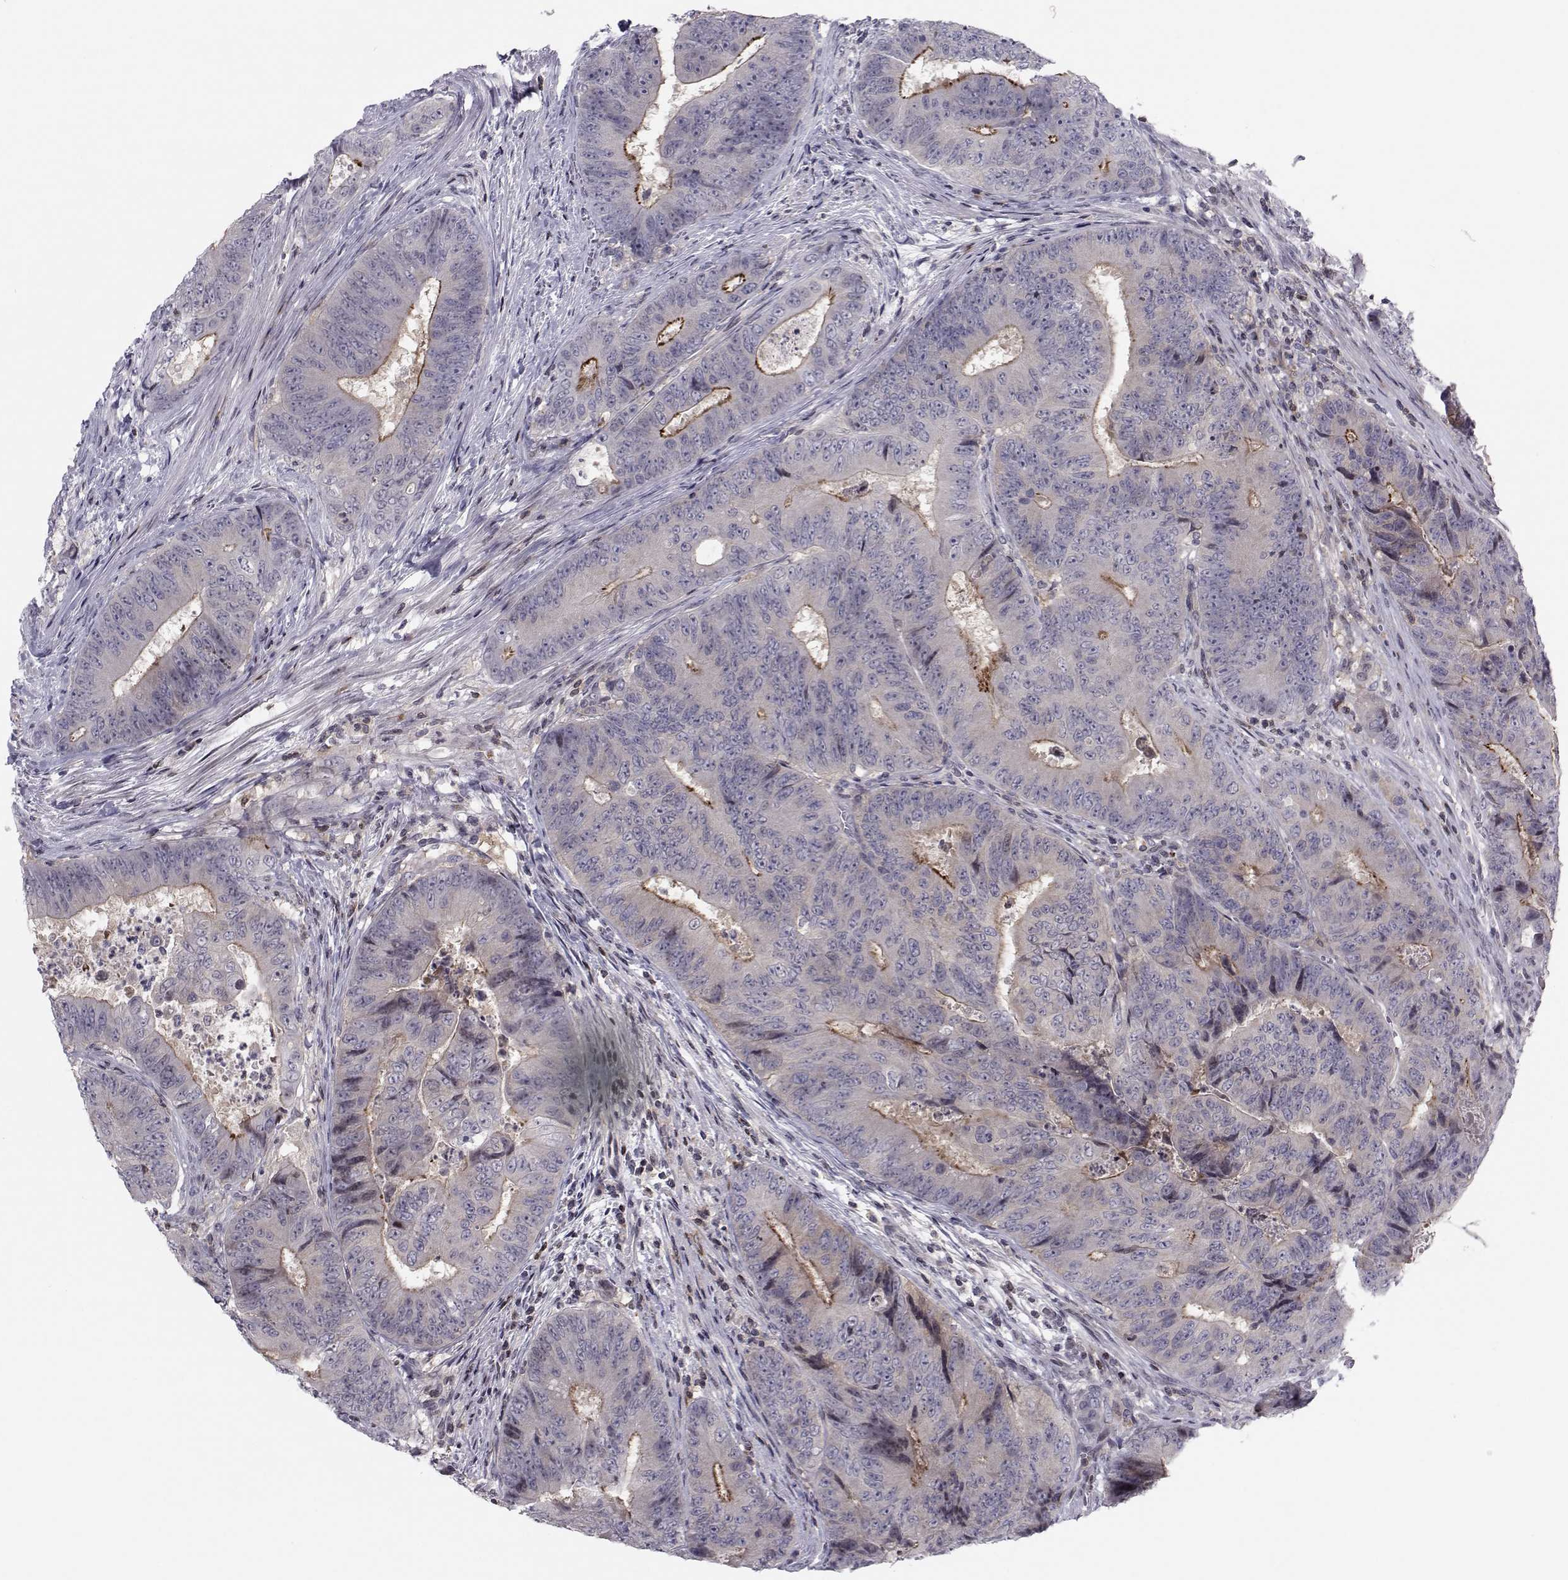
{"staining": {"intensity": "strong", "quantity": "<25%", "location": "cytoplasmic/membranous"}, "tissue": "colorectal cancer", "cell_type": "Tumor cells", "image_type": "cancer", "snomed": [{"axis": "morphology", "description": "Adenocarcinoma, NOS"}, {"axis": "topography", "description": "Colon"}], "caption": "Tumor cells demonstrate medium levels of strong cytoplasmic/membranous staining in about <25% of cells in colorectal adenocarcinoma. (Brightfield microscopy of DAB IHC at high magnification).", "gene": "PCP4L1", "patient": {"sex": "female", "age": 48}}